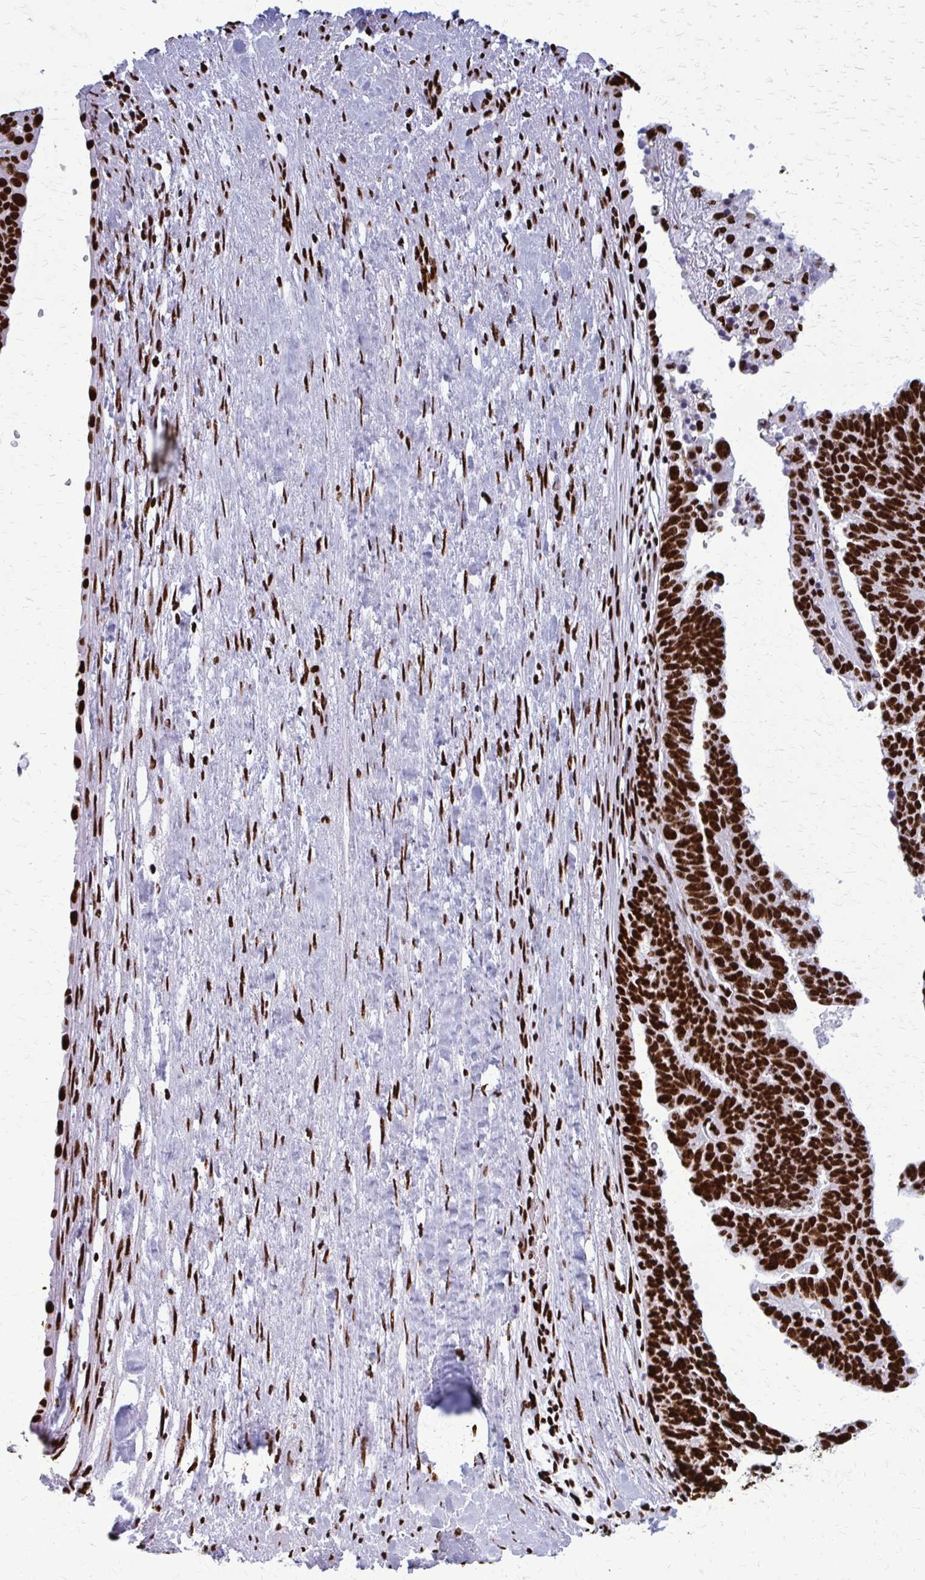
{"staining": {"intensity": "strong", "quantity": ">75%", "location": "nuclear"}, "tissue": "ovarian cancer", "cell_type": "Tumor cells", "image_type": "cancer", "snomed": [{"axis": "morphology", "description": "Cystadenocarcinoma, serous, NOS"}, {"axis": "topography", "description": "Ovary"}], "caption": "IHC photomicrograph of neoplastic tissue: human ovarian cancer (serous cystadenocarcinoma) stained using IHC shows high levels of strong protein expression localized specifically in the nuclear of tumor cells, appearing as a nuclear brown color.", "gene": "SFPQ", "patient": {"sex": "female", "age": 59}}